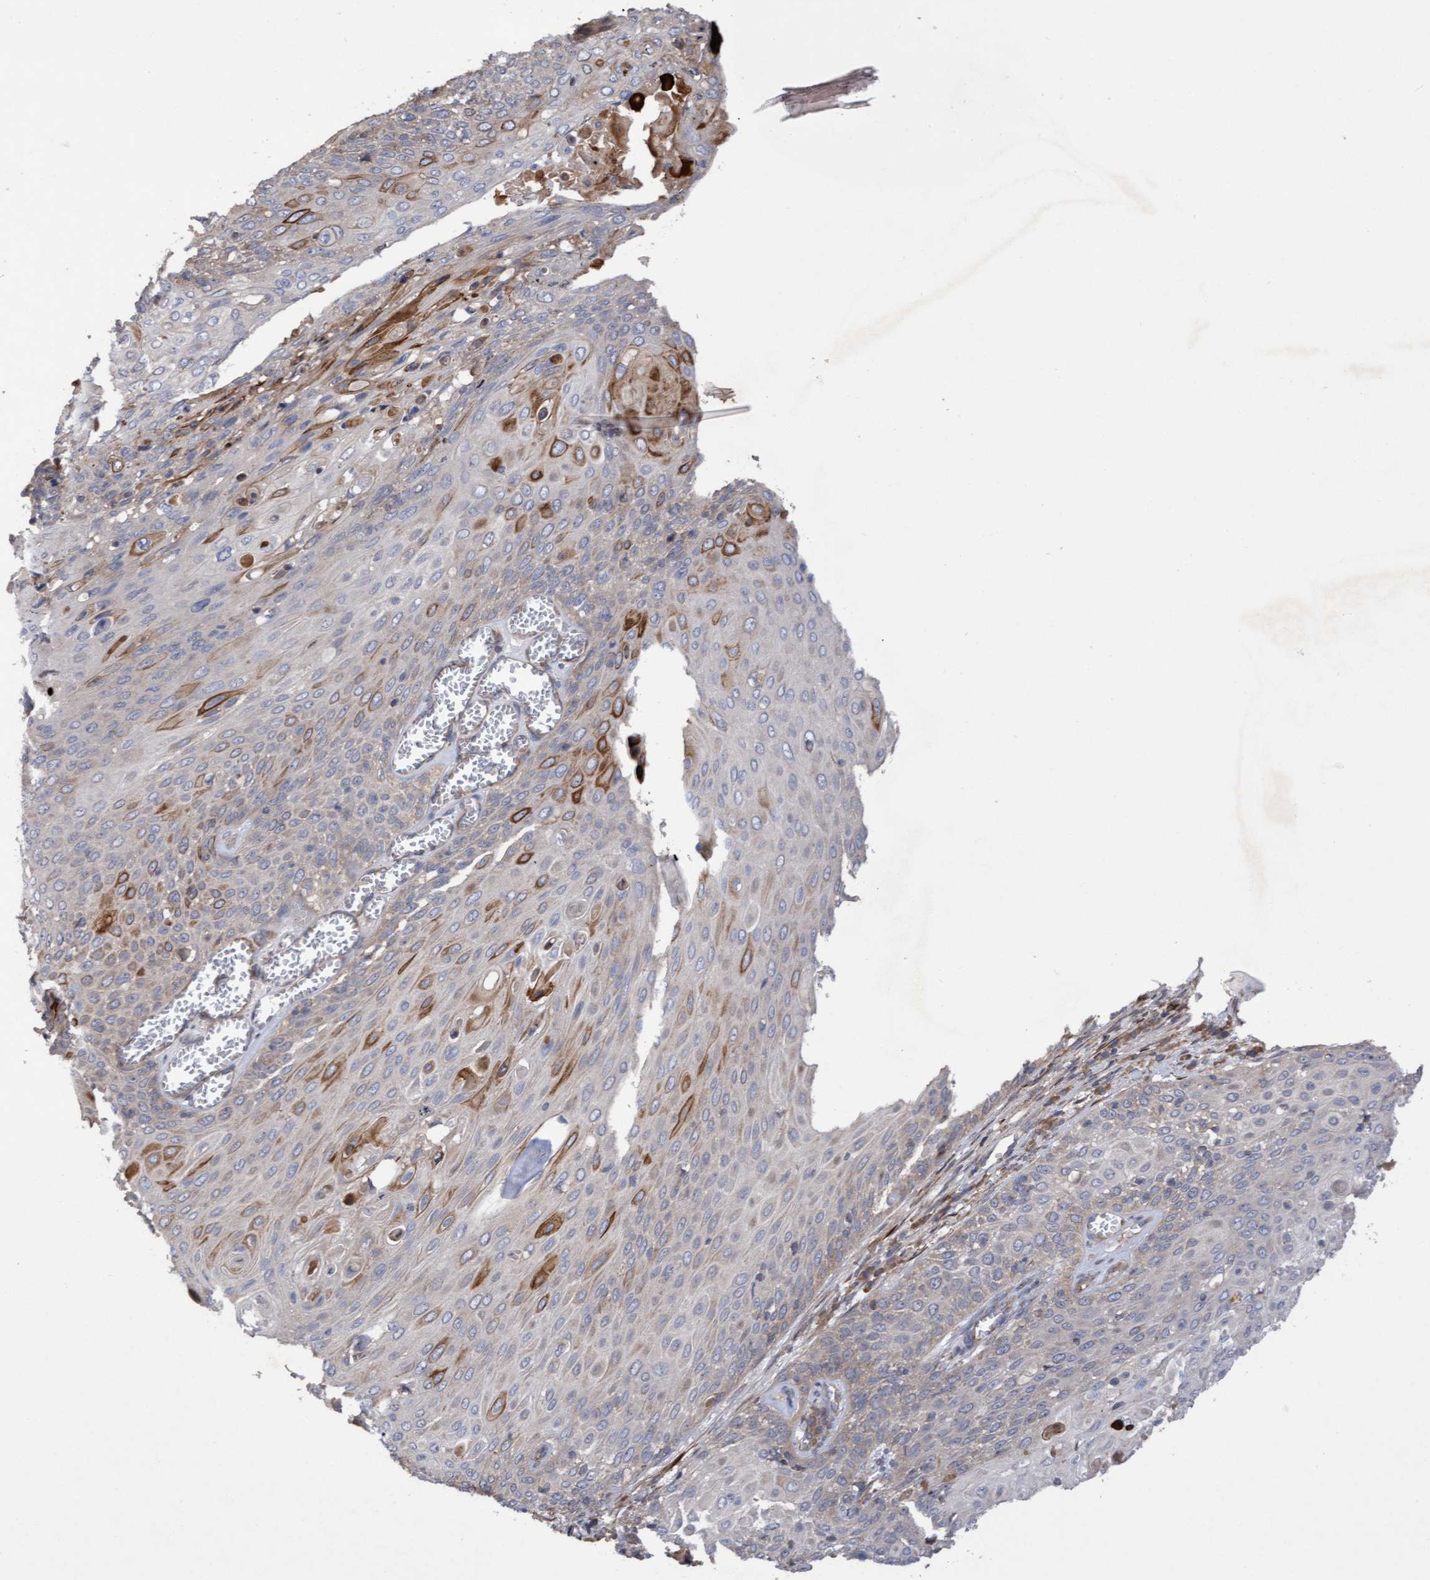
{"staining": {"intensity": "moderate", "quantity": "<25%", "location": "cytoplasmic/membranous"}, "tissue": "cervical cancer", "cell_type": "Tumor cells", "image_type": "cancer", "snomed": [{"axis": "morphology", "description": "Squamous cell carcinoma, NOS"}, {"axis": "topography", "description": "Cervix"}], "caption": "Human squamous cell carcinoma (cervical) stained with a brown dye reveals moderate cytoplasmic/membranous positive staining in approximately <25% of tumor cells.", "gene": "ELP5", "patient": {"sex": "female", "age": 39}}